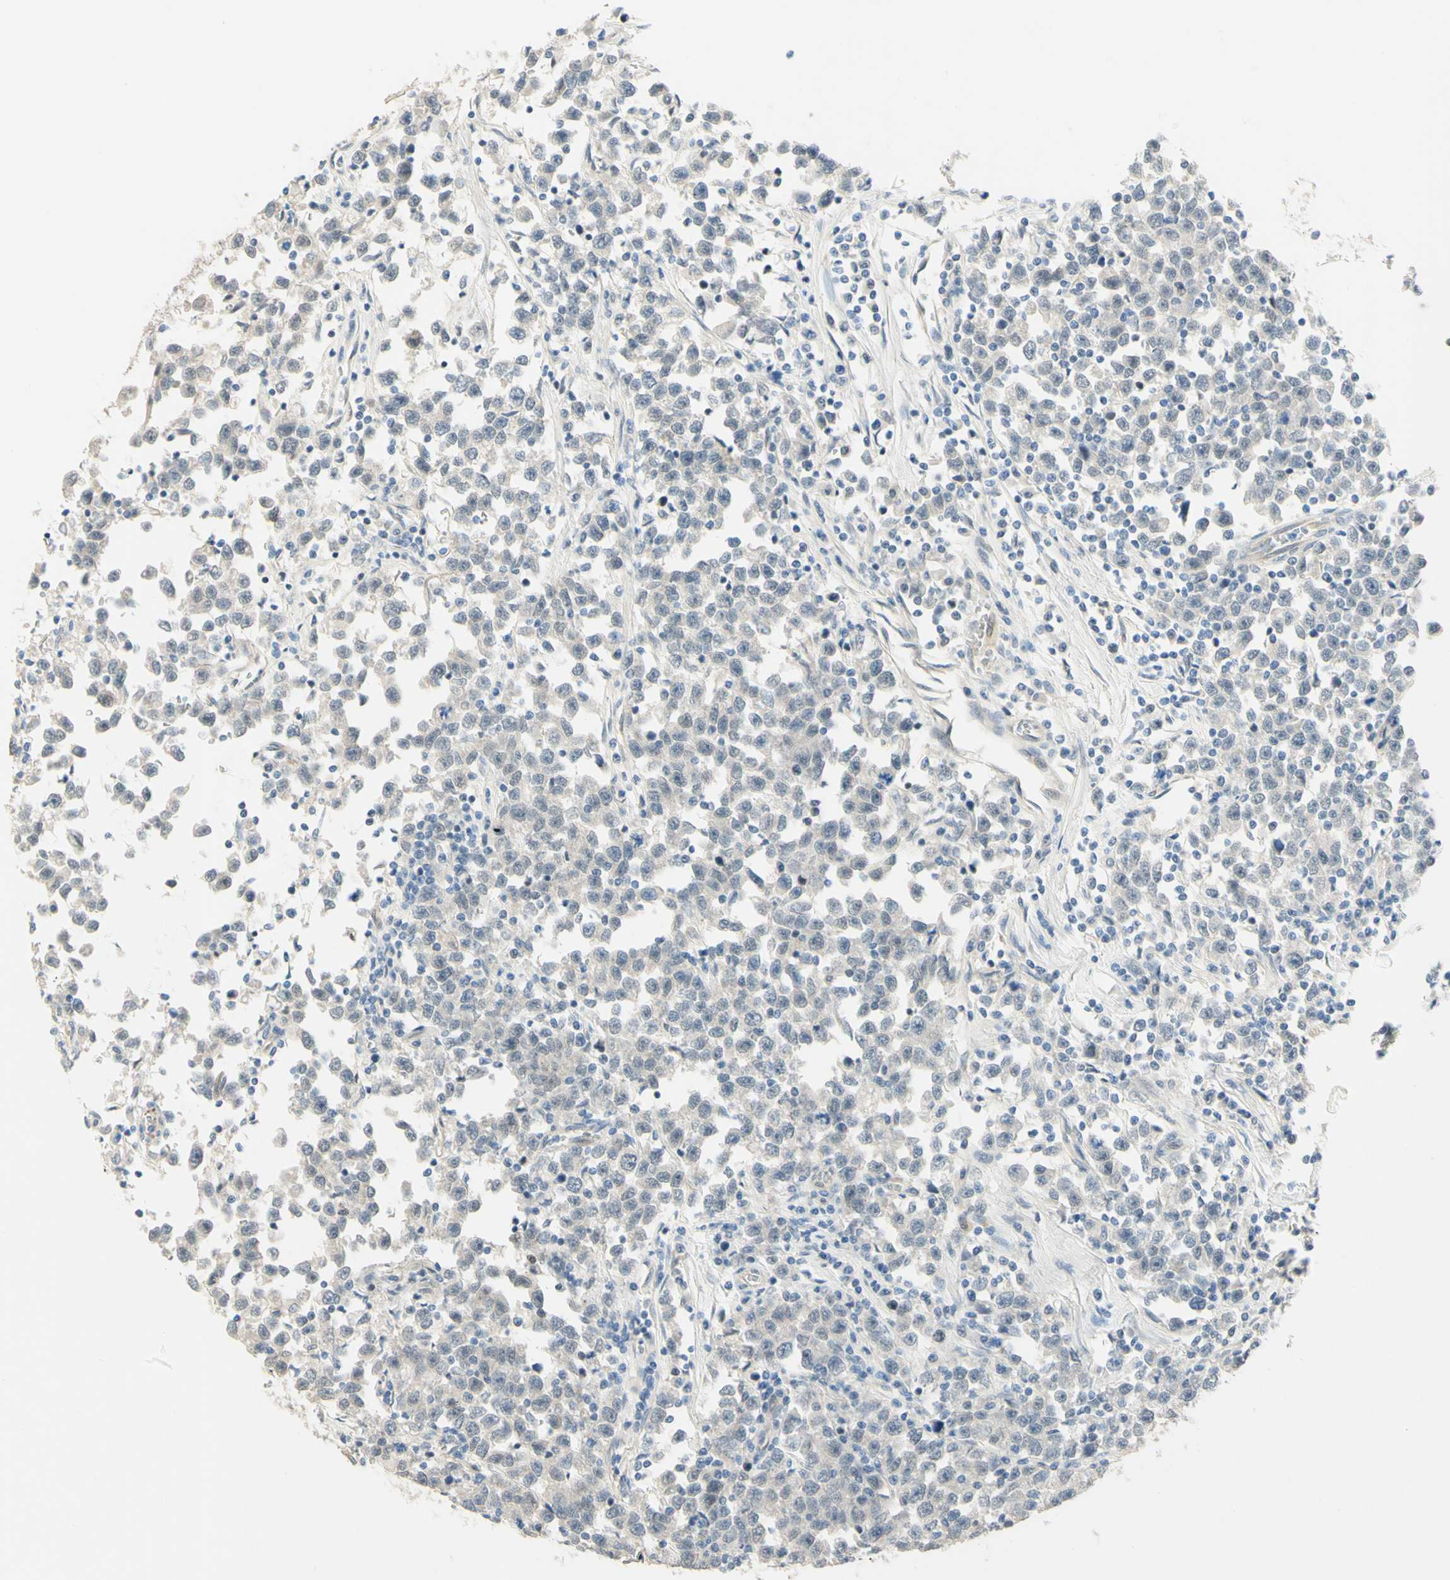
{"staining": {"intensity": "negative", "quantity": "none", "location": "none"}, "tissue": "testis cancer", "cell_type": "Tumor cells", "image_type": "cancer", "snomed": [{"axis": "morphology", "description": "Seminoma, NOS"}, {"axis": "topography", "description": "Testis"}], "caption": "High power microscopy micrograph of an immunohistochemistry image of testis cancer (seminoma), revealing no significant staining in tumor cells.", "gene": "ANGPT2", "patient": {"sex": "male", "age": 43}}